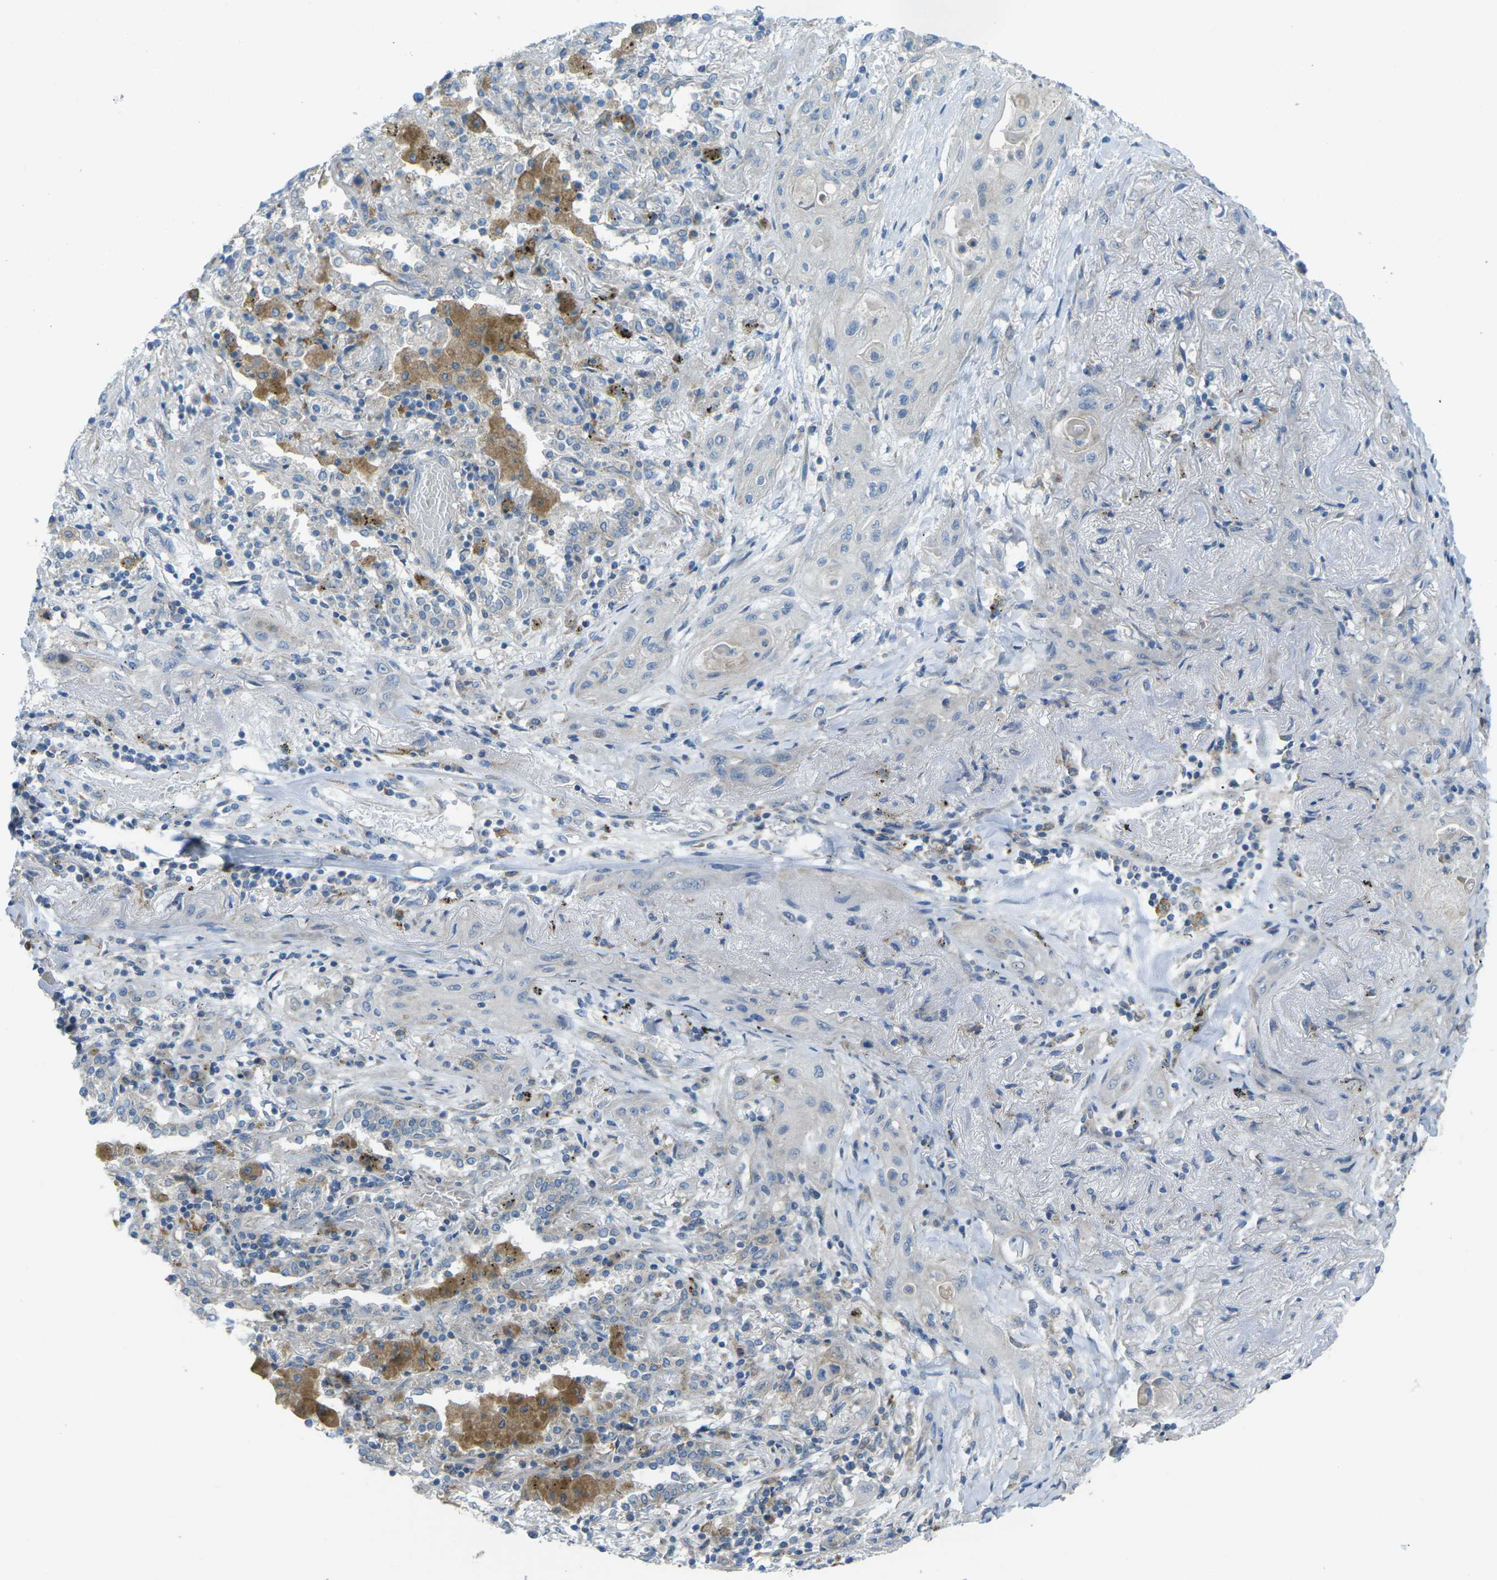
{"staining": {"intensity": "negative", "quantity": "none", "location": "none"}, "tissue": "lung cancer", "cell_type": "Tumor cells", "image_type": "cancer", "snomed": [{"axis": "morphology", "description": "Squamous cell carcinoma, NOS"}, {"axis": "topography", "description": "Lung"}], "caption": "This photomicrograph is of lung cancer (squamous cell carcinoma) stained with immunohistochemistry to label a protein in brown with the nuclei are counter-stained blue. There is no positivity in tumor cells.", "gene": "MYLK4", "patient": {"sex": "female", "age": 47}}